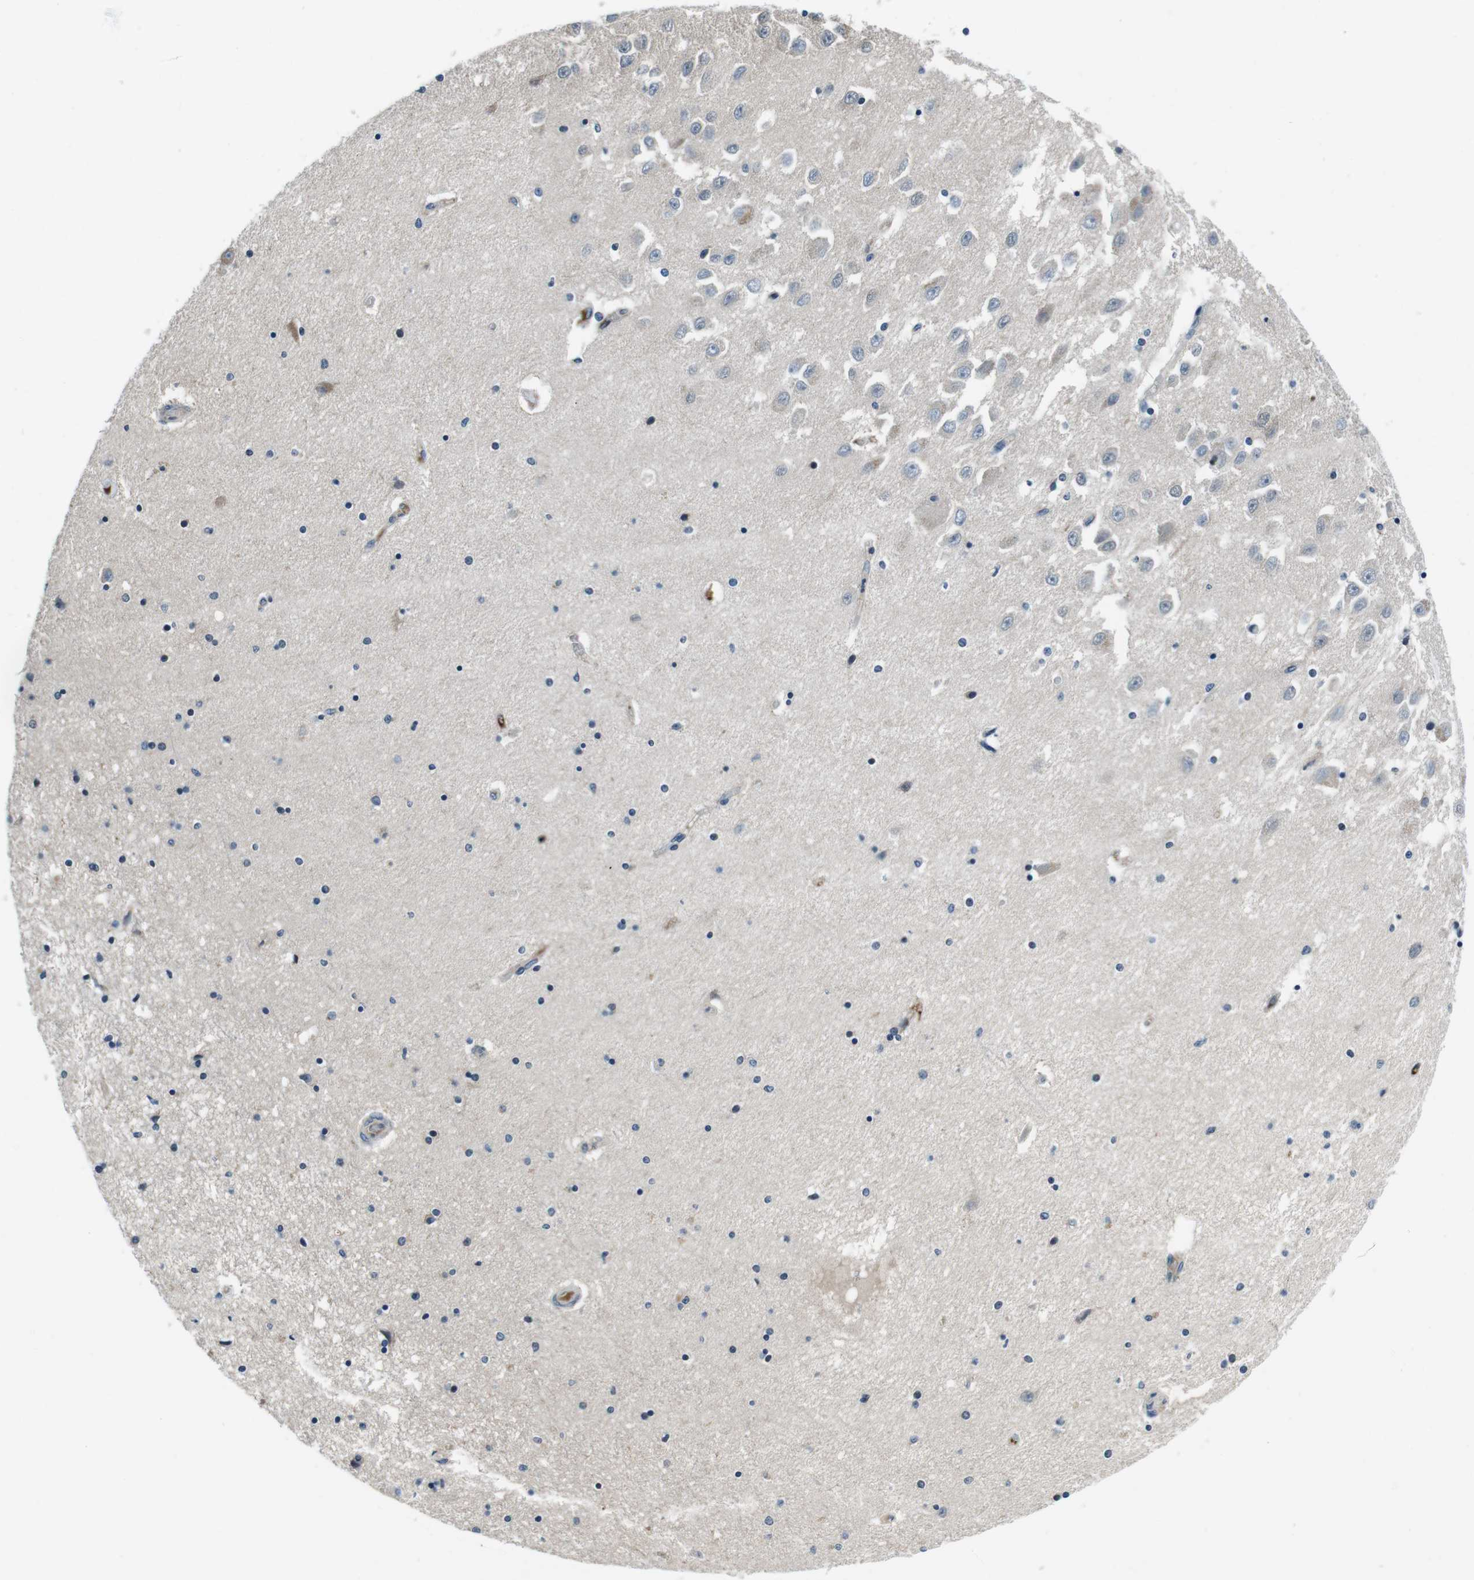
{"staining": {"intensity": "weak", "quantity": "<25%", "location": "cytoplasmic/membranous"}, "tissue": "hippocampus", "cell_type": "Glial cells", "image_type": "normal", "snomed": [{"axis": "morphology", "description": "Normal tissue, NOS"}, {"axis": "topography", "description": "Hippocampus"}], "caption": "High power microscopy photomicrograph of an immunohistochemistry photomicrograph of benign hippocampus, revealing no significant staining in glial cells.", "gene": "KCNJ5", "patient": {"sex": "female", "age": 54}}